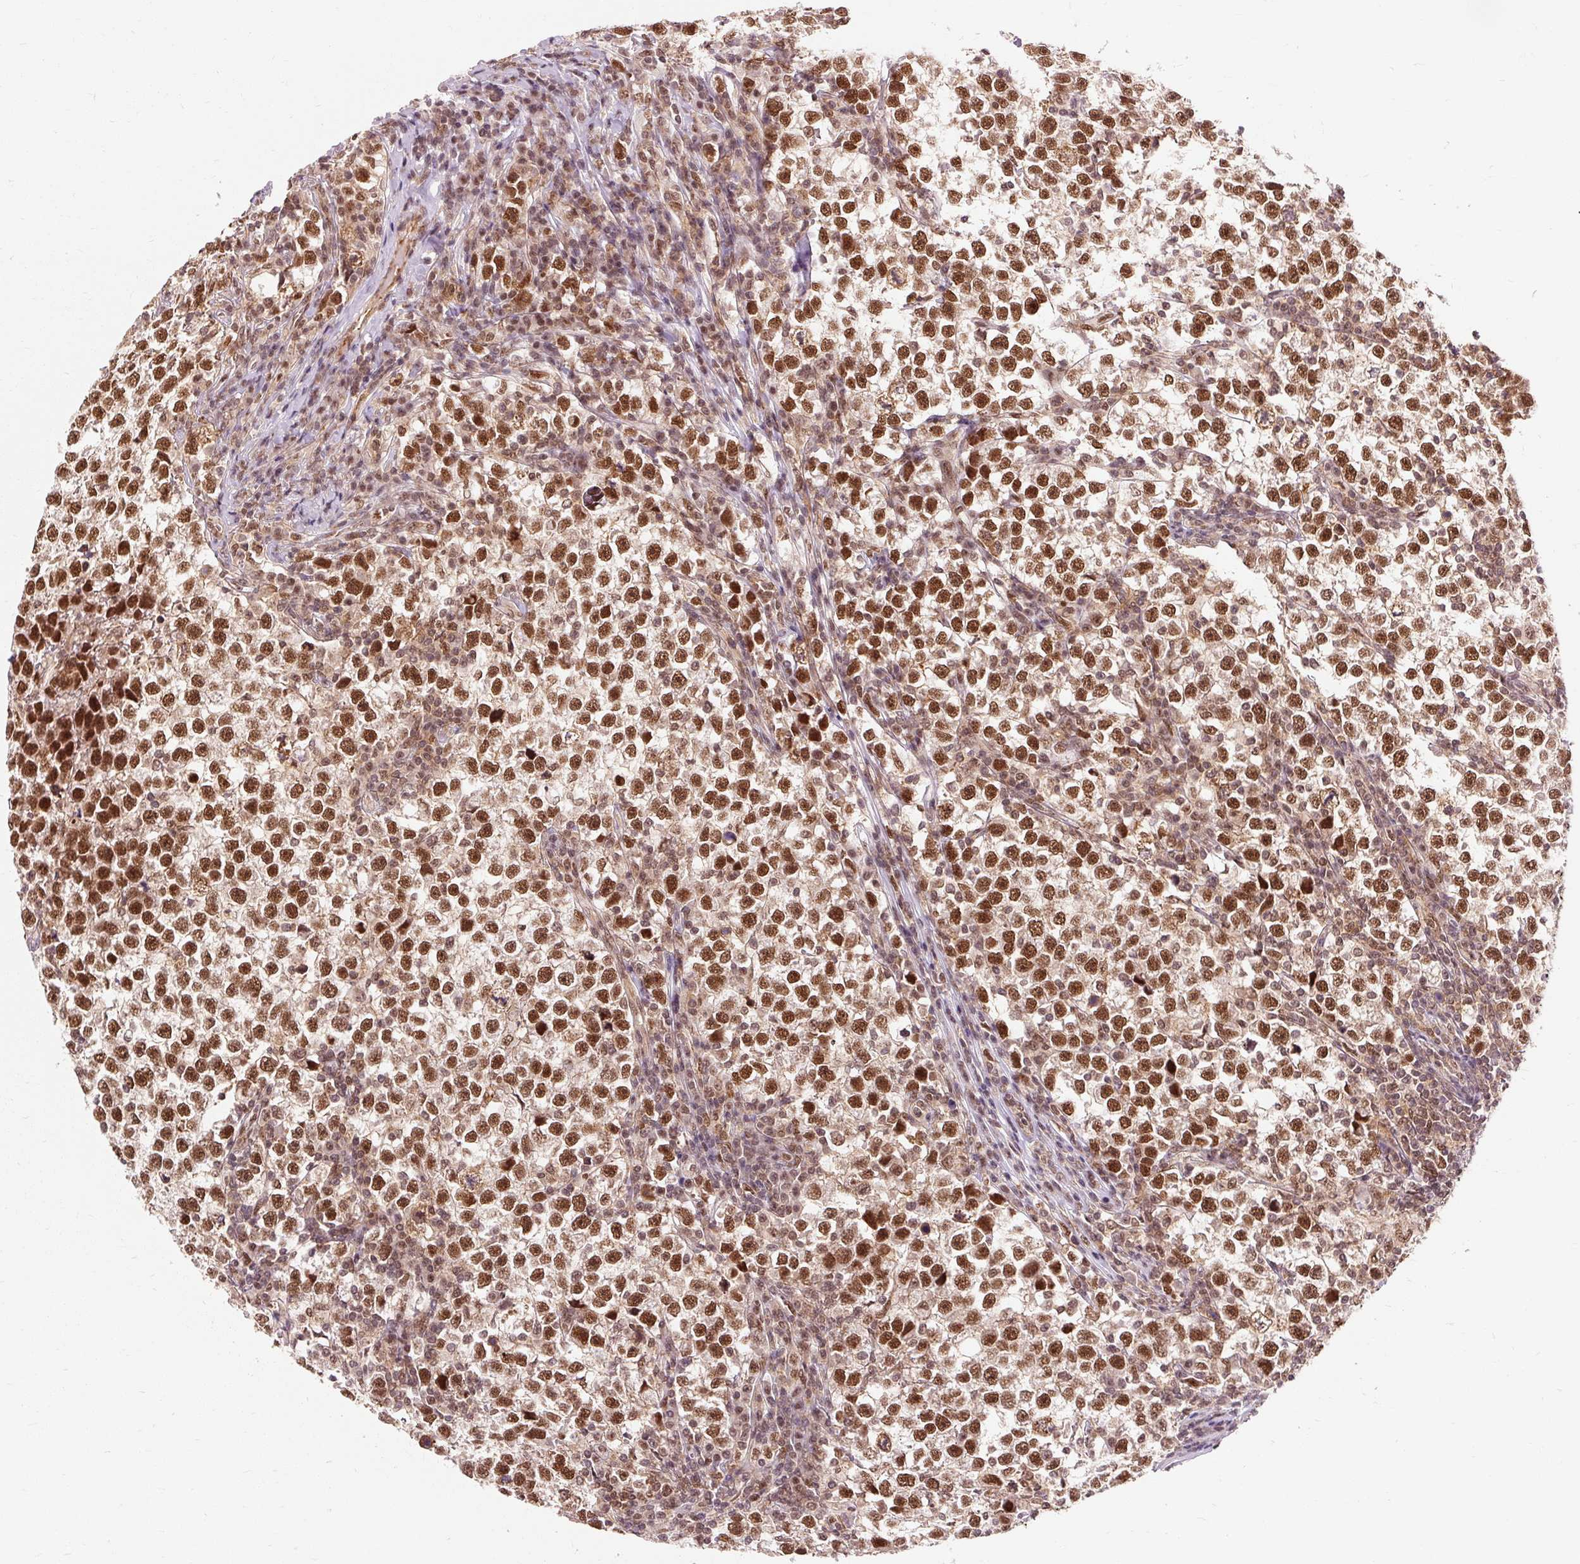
{"staining": {"intensity": "strong", "quantity": ">75%", "location": "nuclear"}, "tissue": "testis cancer", "cell_type": "Tumor cells", "image_type": "cancer", "snomed": [{"axis": "morphology", "description": "Normal tissue, NOS"}, {"axis": "morphology", "description": "Seminoma, NOS"}, {"axis": "topography", "description": "Testis"}], "caption": "Immunohistochemical staining of testis cancer displays high levels of strong nuclear protein expression in about >75% of tumor cells.", "gene": "CSTF1", "patient": {"sex": "male", "age": 43}}